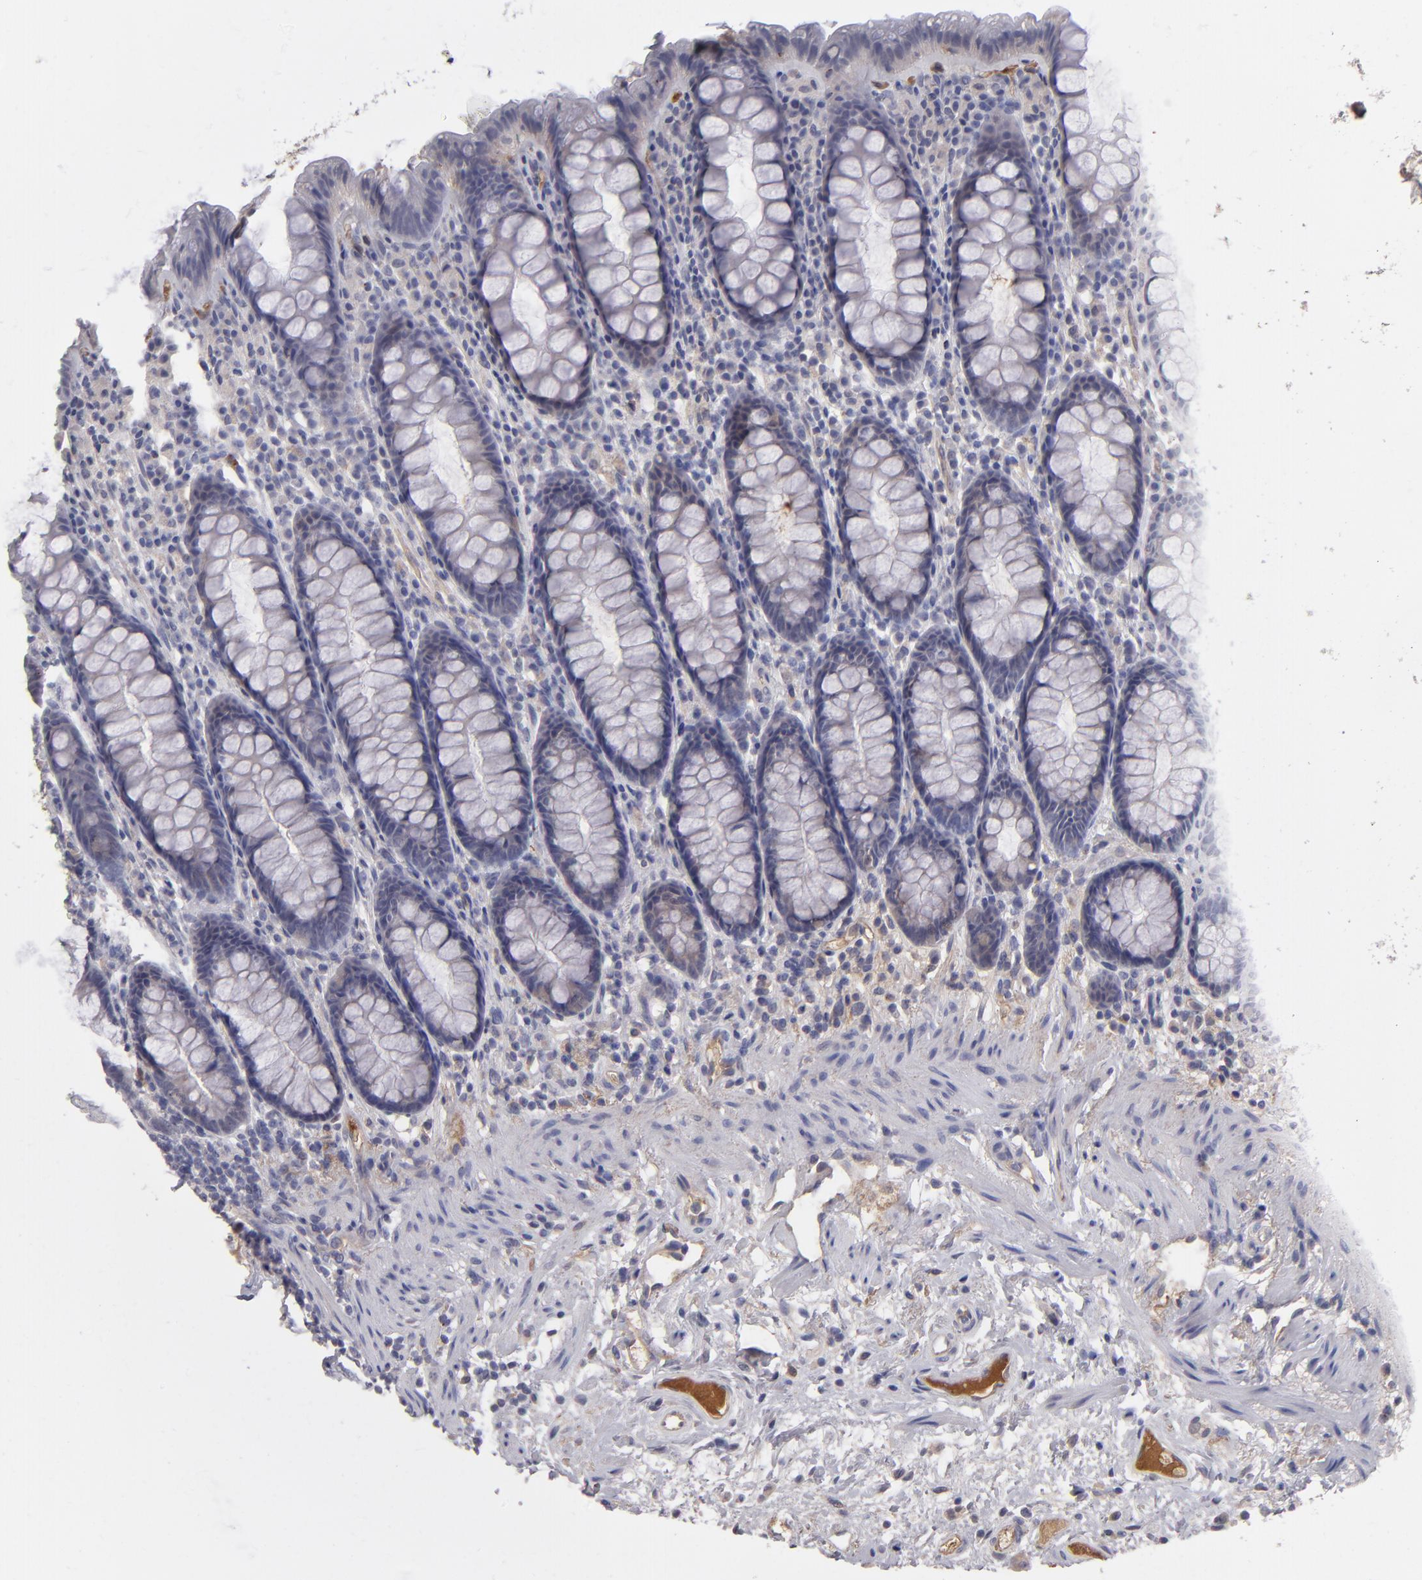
{"staining": {"intensity": "negative", "quantity": "none", "location": "none"}, "tissue": "rectum", "cell_type": "Glandular cells", "image_type": "normal", "snomed": [{"axis": "morphology", "description": "Normal tissue, NOS"}, {"axis": "topography", "description": "Rectum"}], "caption": "DAB immunohistochemical staining of unremarkable human rectum shows no significant positivity in glandular cells.", "gene": "ITIH4", "patient": {"sex": "male", "age": 92}}